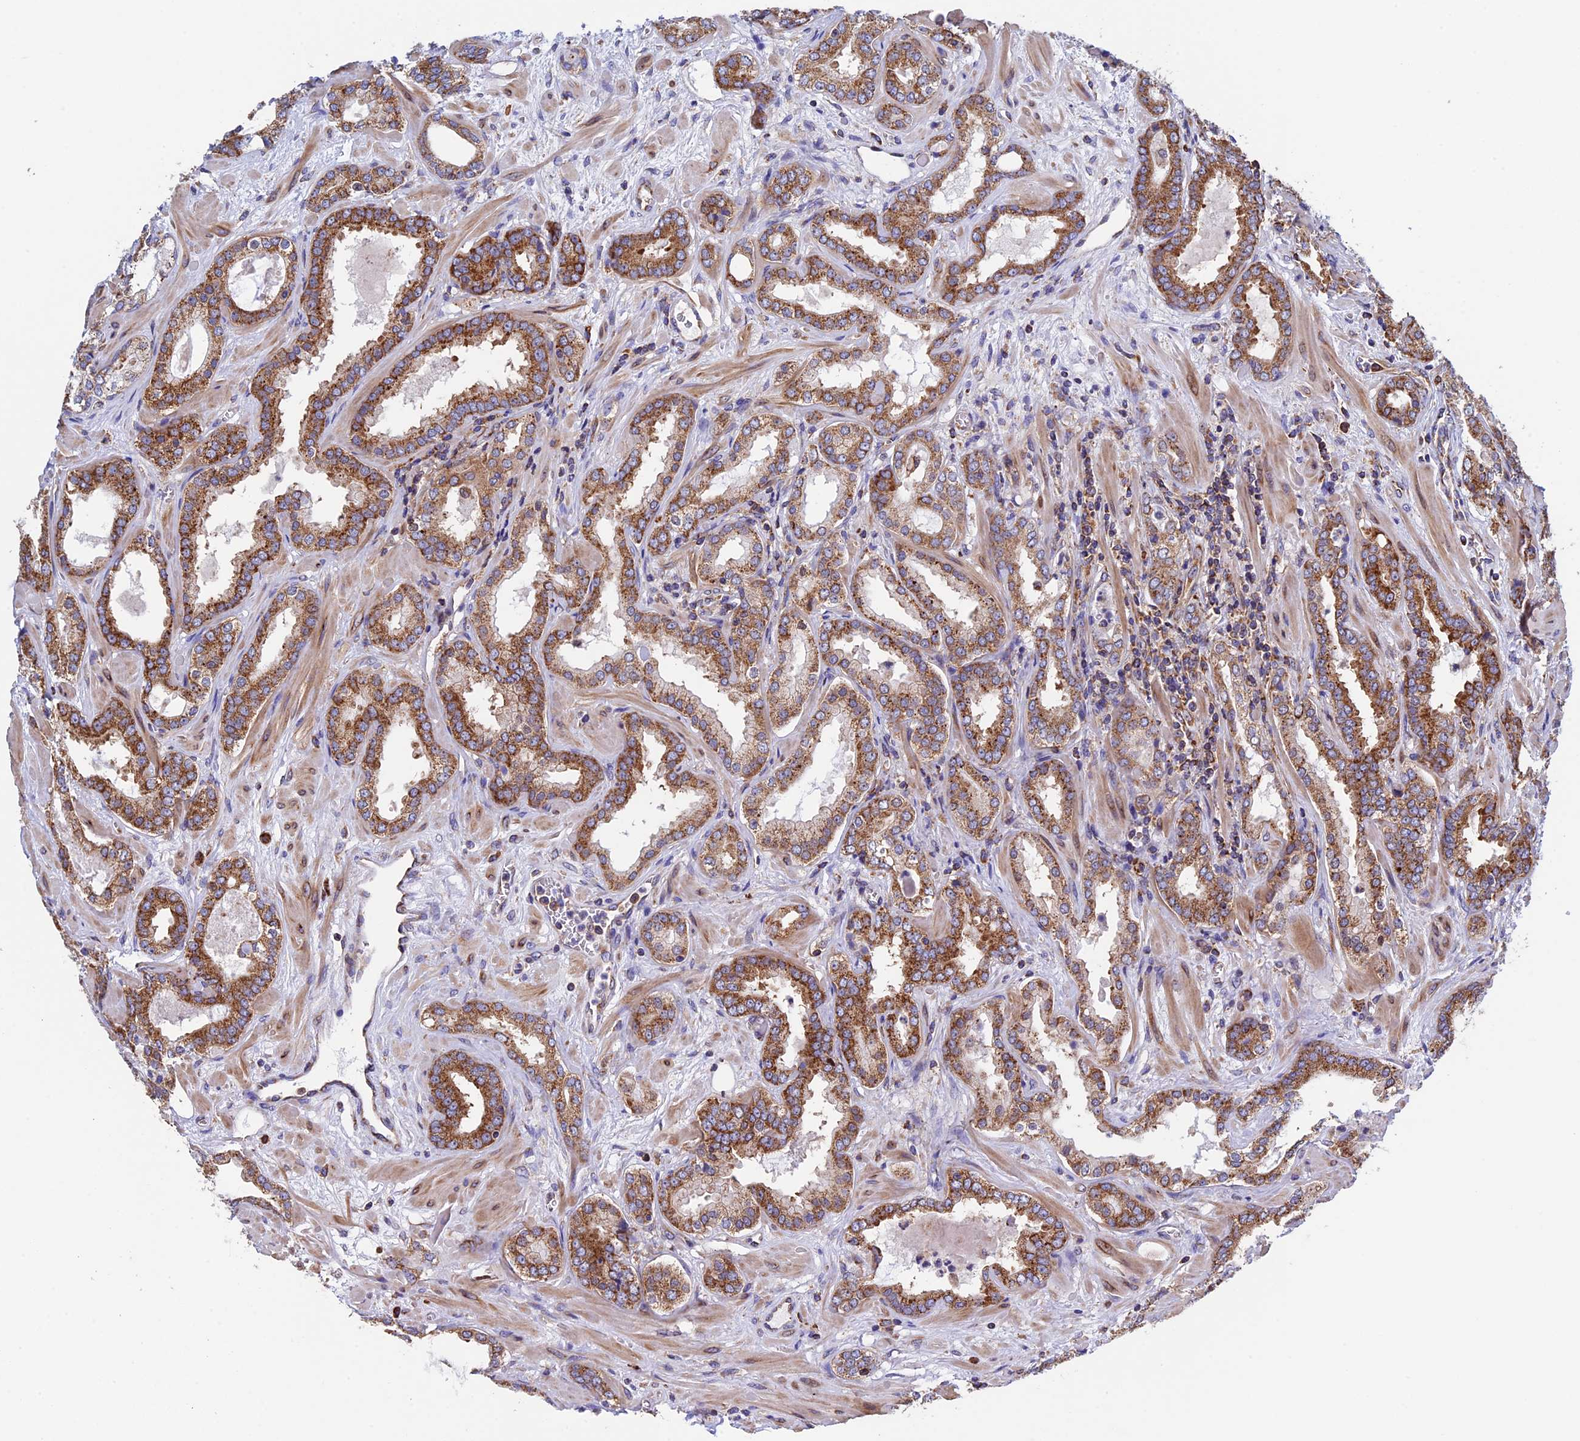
{"staining": {"intensity": "moderate", "quantity": ">75%", "location": "cytoplasmic/membranous"}, "tissue": "prostate cancer", "cell_type": "Tumor cells", "image_type": "cancer", "snomed": [{"axis": "morphology", "description": "Adenocarcinoma, High grade"}, {"axis": "topography", "description": "Prostate"}], "caption": "Brown immunohistochemical staining in human prostate cancer reveals moderate cytoplasmic/membranous staining in about >75% of tumor cells. The staining was performed using DAB (3,3'-diaminobenzidine) to visualize the protein expression in brown, while the nuclei were stained in blue with hematoxylin (Magnification: 20x).", "gene": "SLC9A5", "patient": {"sex": "male", "age": 64}}